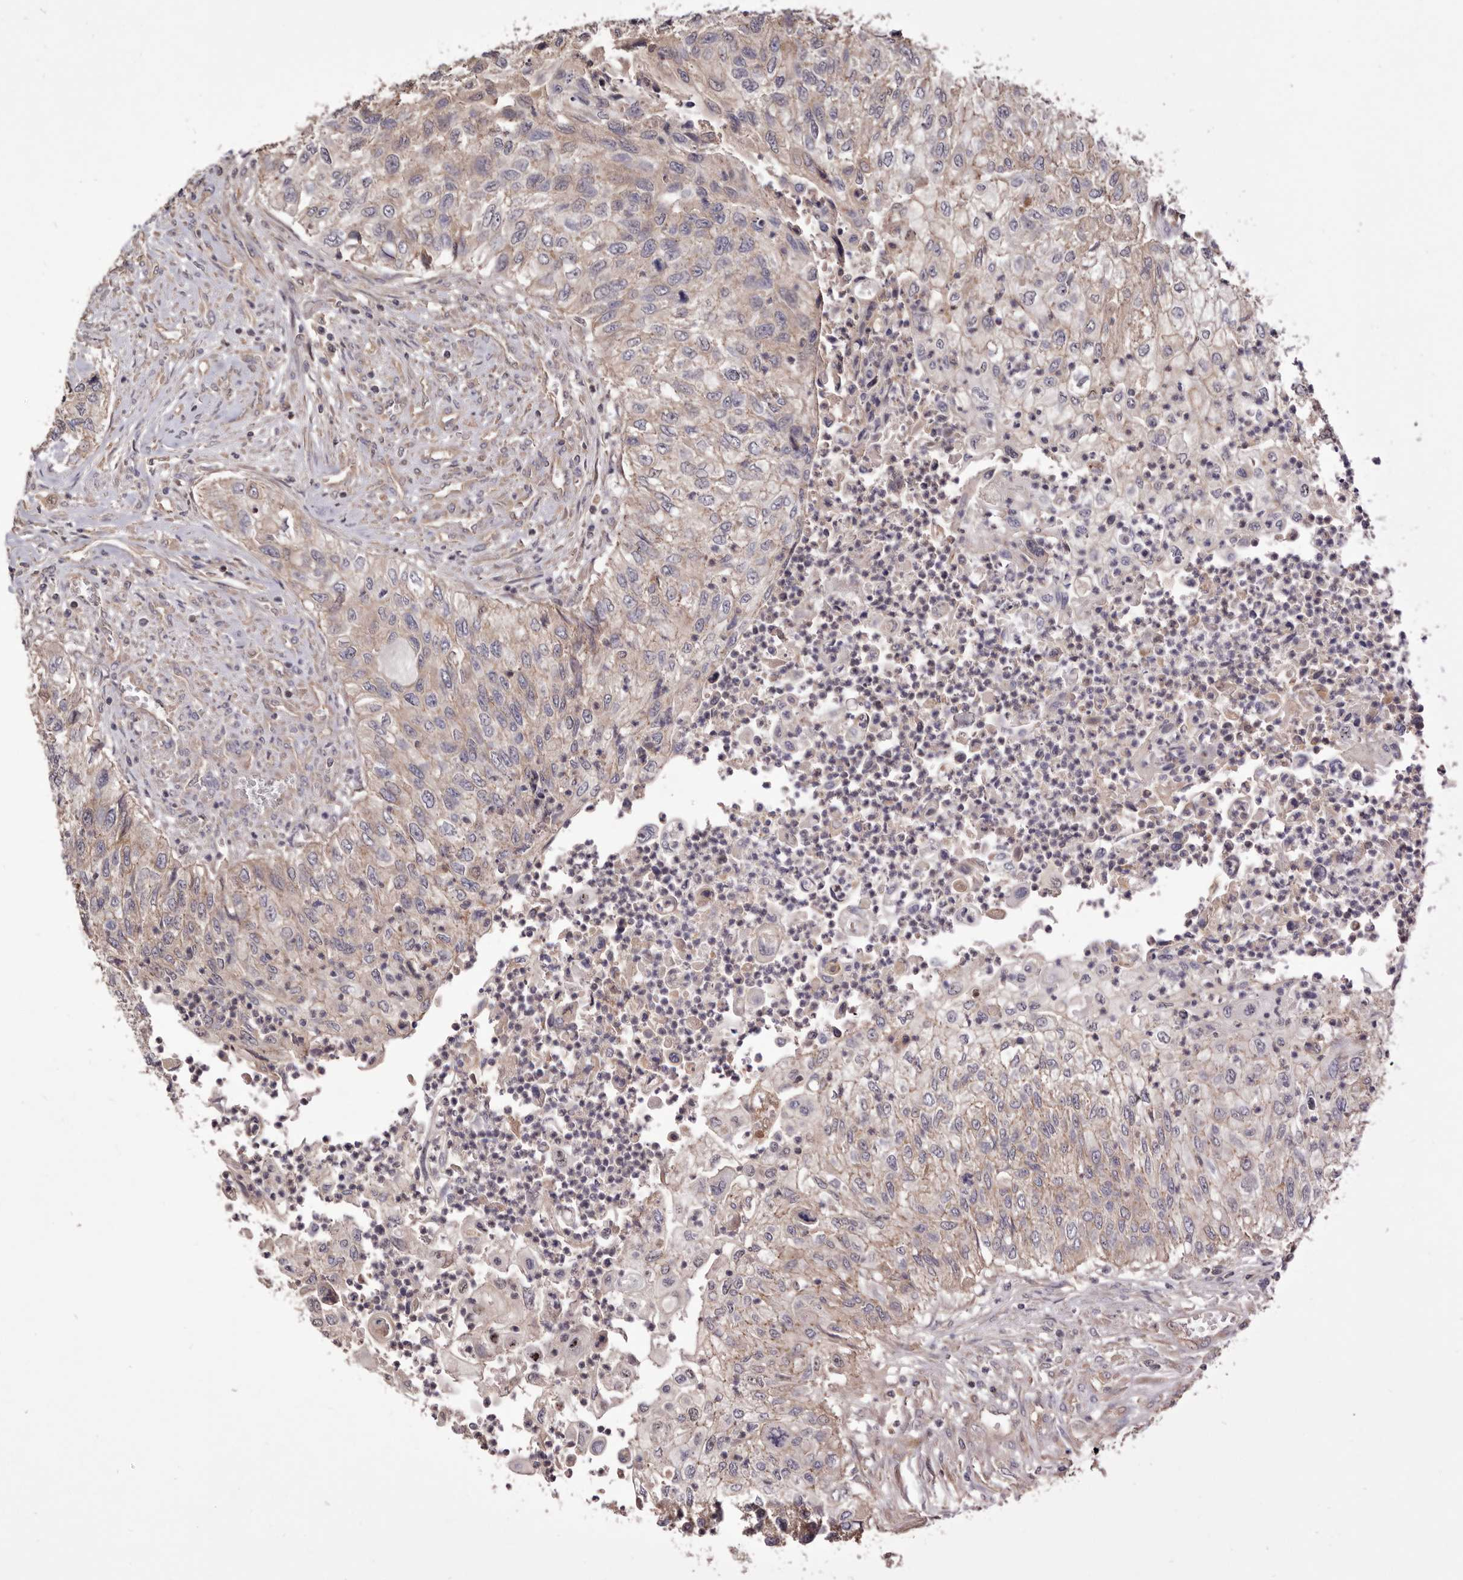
{"staining": {"intensity": "weak", "quantity": "25%-75%", "location": "cytoplasmic/membranous"}, "tissue": "urothelial cancer", "cell_type": "Tumor cells", "image_type": "cancer", "snomed": [{"axis": "morphology", "description": "Urothelial carcinoma, High grade"}, {"axis": "topography", "description": "Urinary bladder"}], "caption": "An image of urothelial cancer stained for a protein displays weak cytoplasmic/membranous brown staining in tumor cells.", "gene": "DOP1A", "patient": {"sex": "female", "age": 60}}